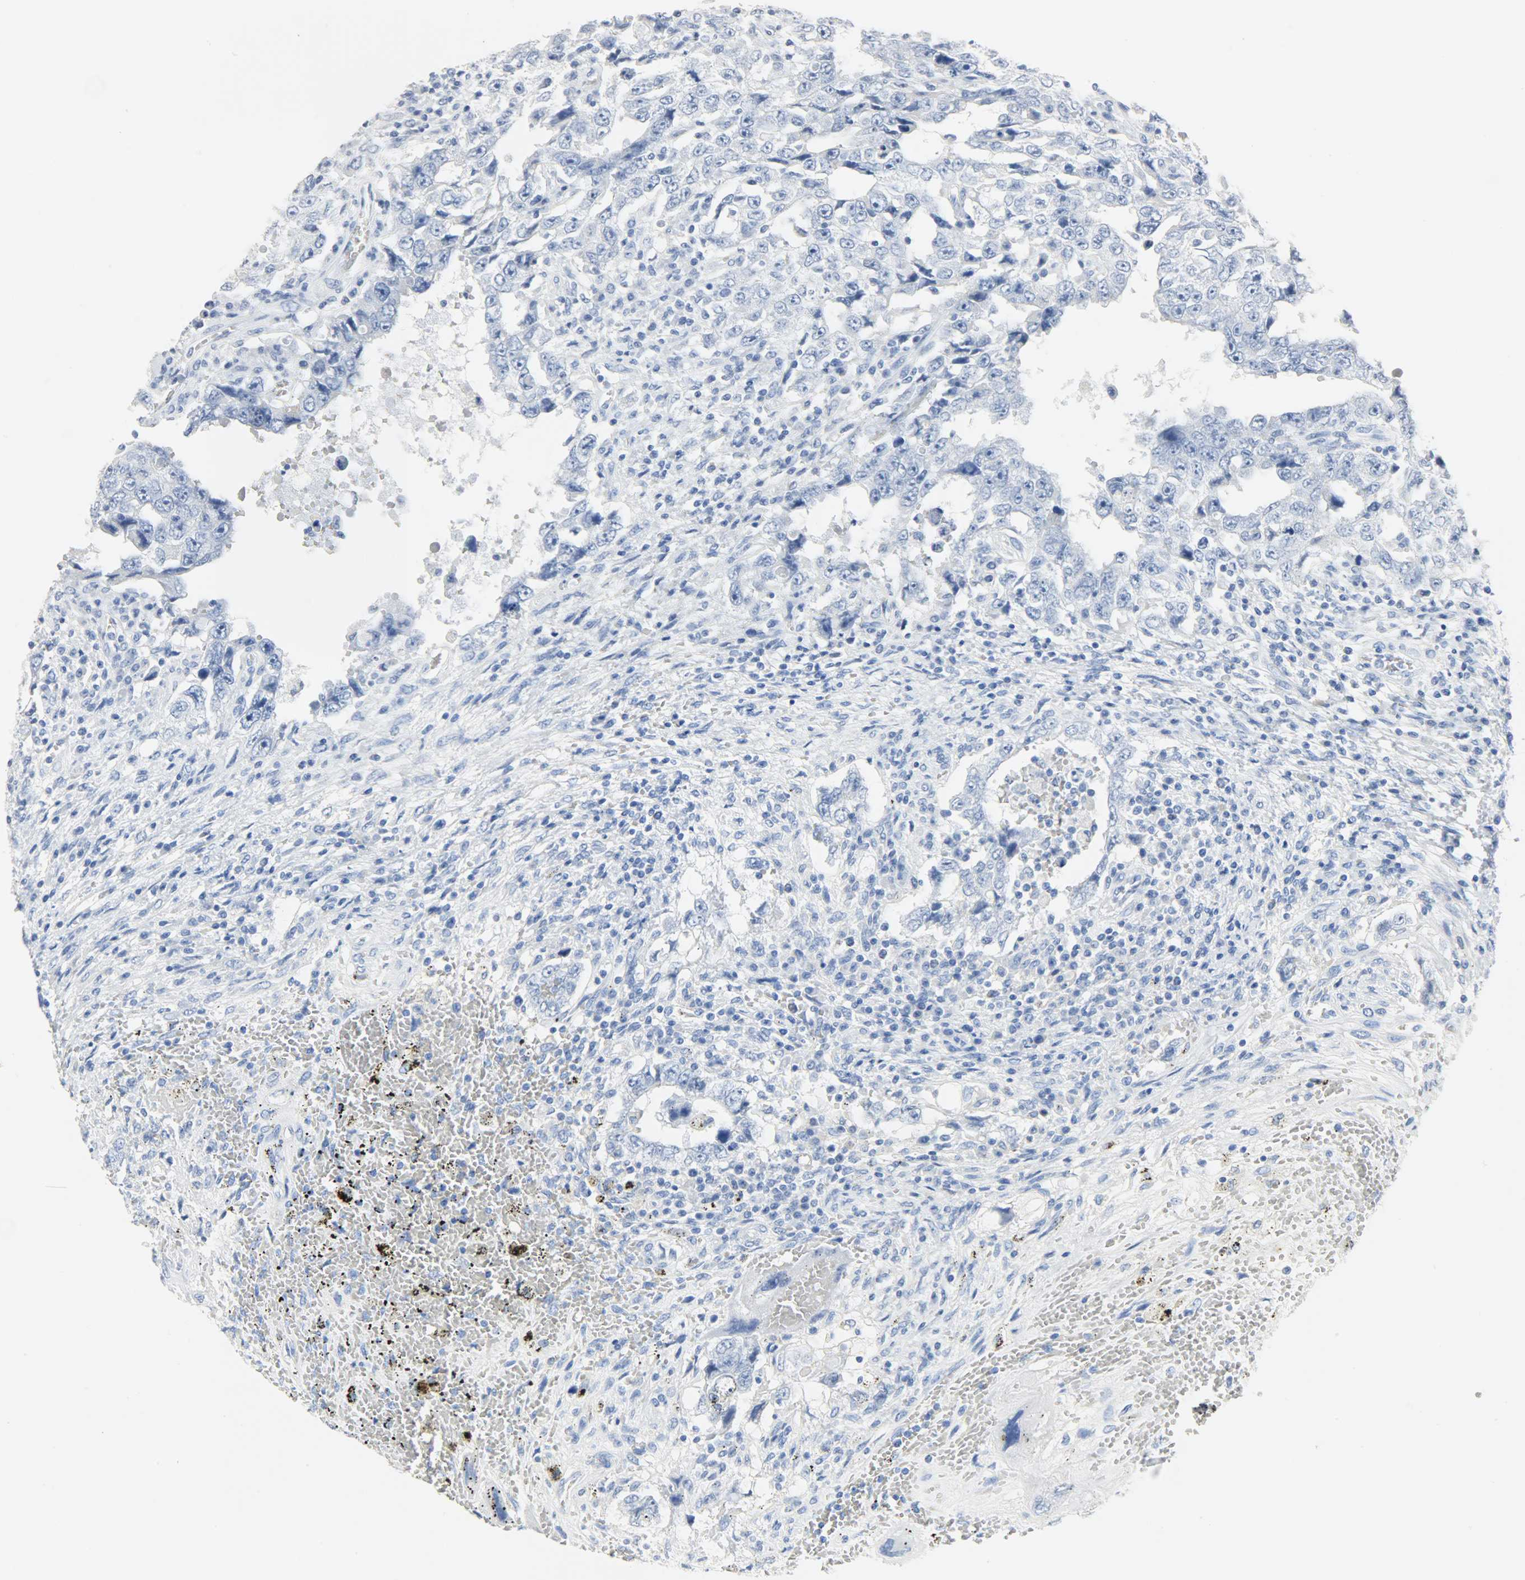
{"staining": {"intensity": "negative", "quantity": "none", "location": "none"}, "tissue": "testis cancer", "cell_type": "Tumor cells", "image_type": "cancer", "snomed": [{"axis": "morphology", "description": "Carcinoma, Embryonal, NOS"}, {"axis": "topography", "description": "Testis"}], "caption": "There is no significant staining in tumor cells of embryonal carcinoma (testis).", "gene": "CA3", "patient": {"sex": "male", "age": 26}}